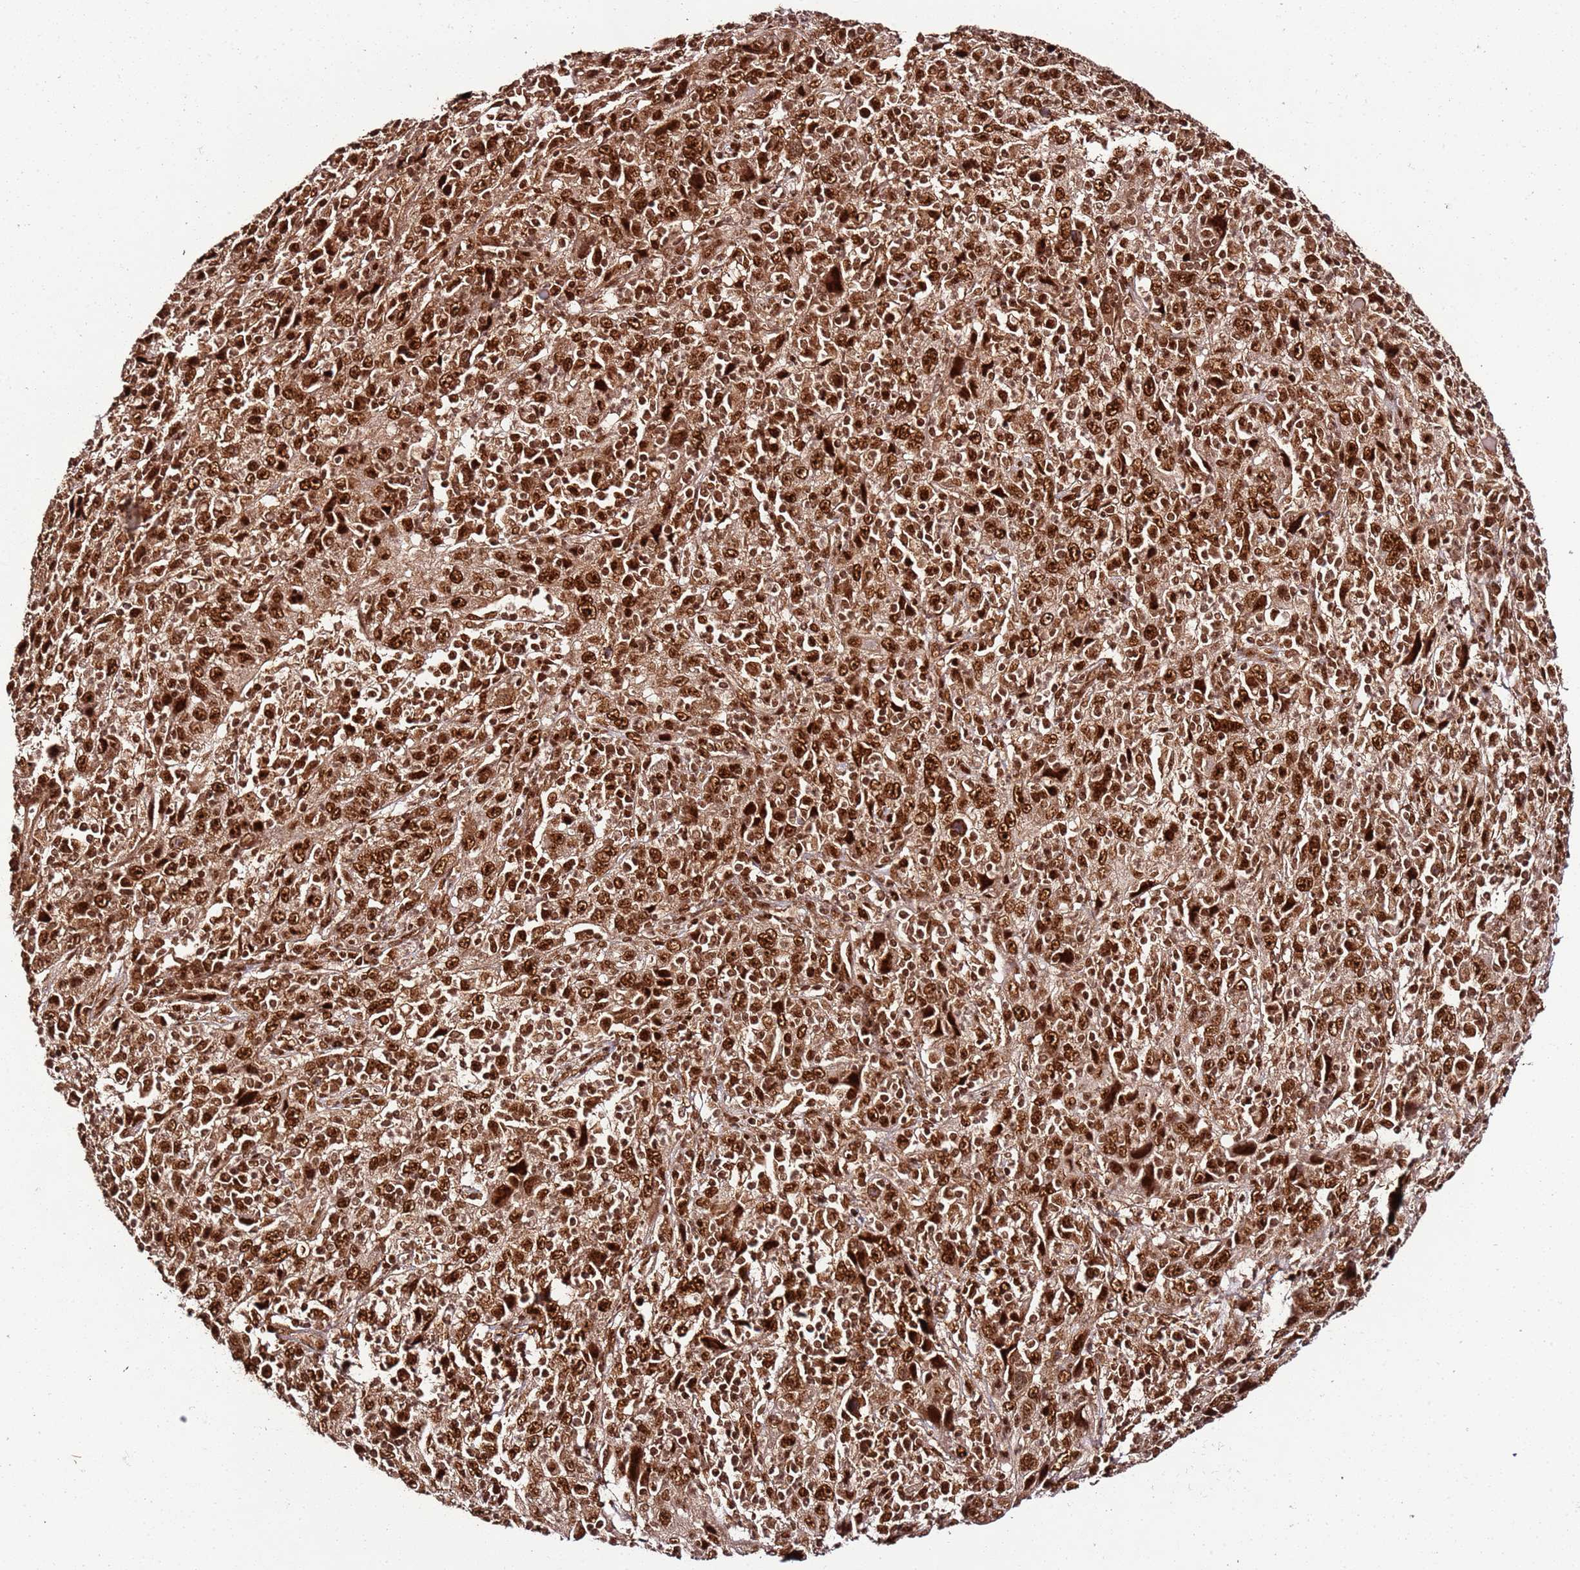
{"staining": {"intensity": "strong", "quantity": ">75%", "location": "nuclear"}, "tissue": "cervical cancer", "cell_type": "Tumor cells", "image_type": "cancer", "snomed": [{"axis": "morphology", "description": "Squamous cell carcinoma, NOS"}, {"axis": "topography", "description": "Cervix"}], "caption": "Immunohistochemistry (IHC) (DAB) staining of squamous cell carcinoma (cervical) demonstrates strong nuclear protein positivity in approximately >75% of tumor cells.", "gene": "XRN2", "patient": {"sex": "female", "age": 46}}